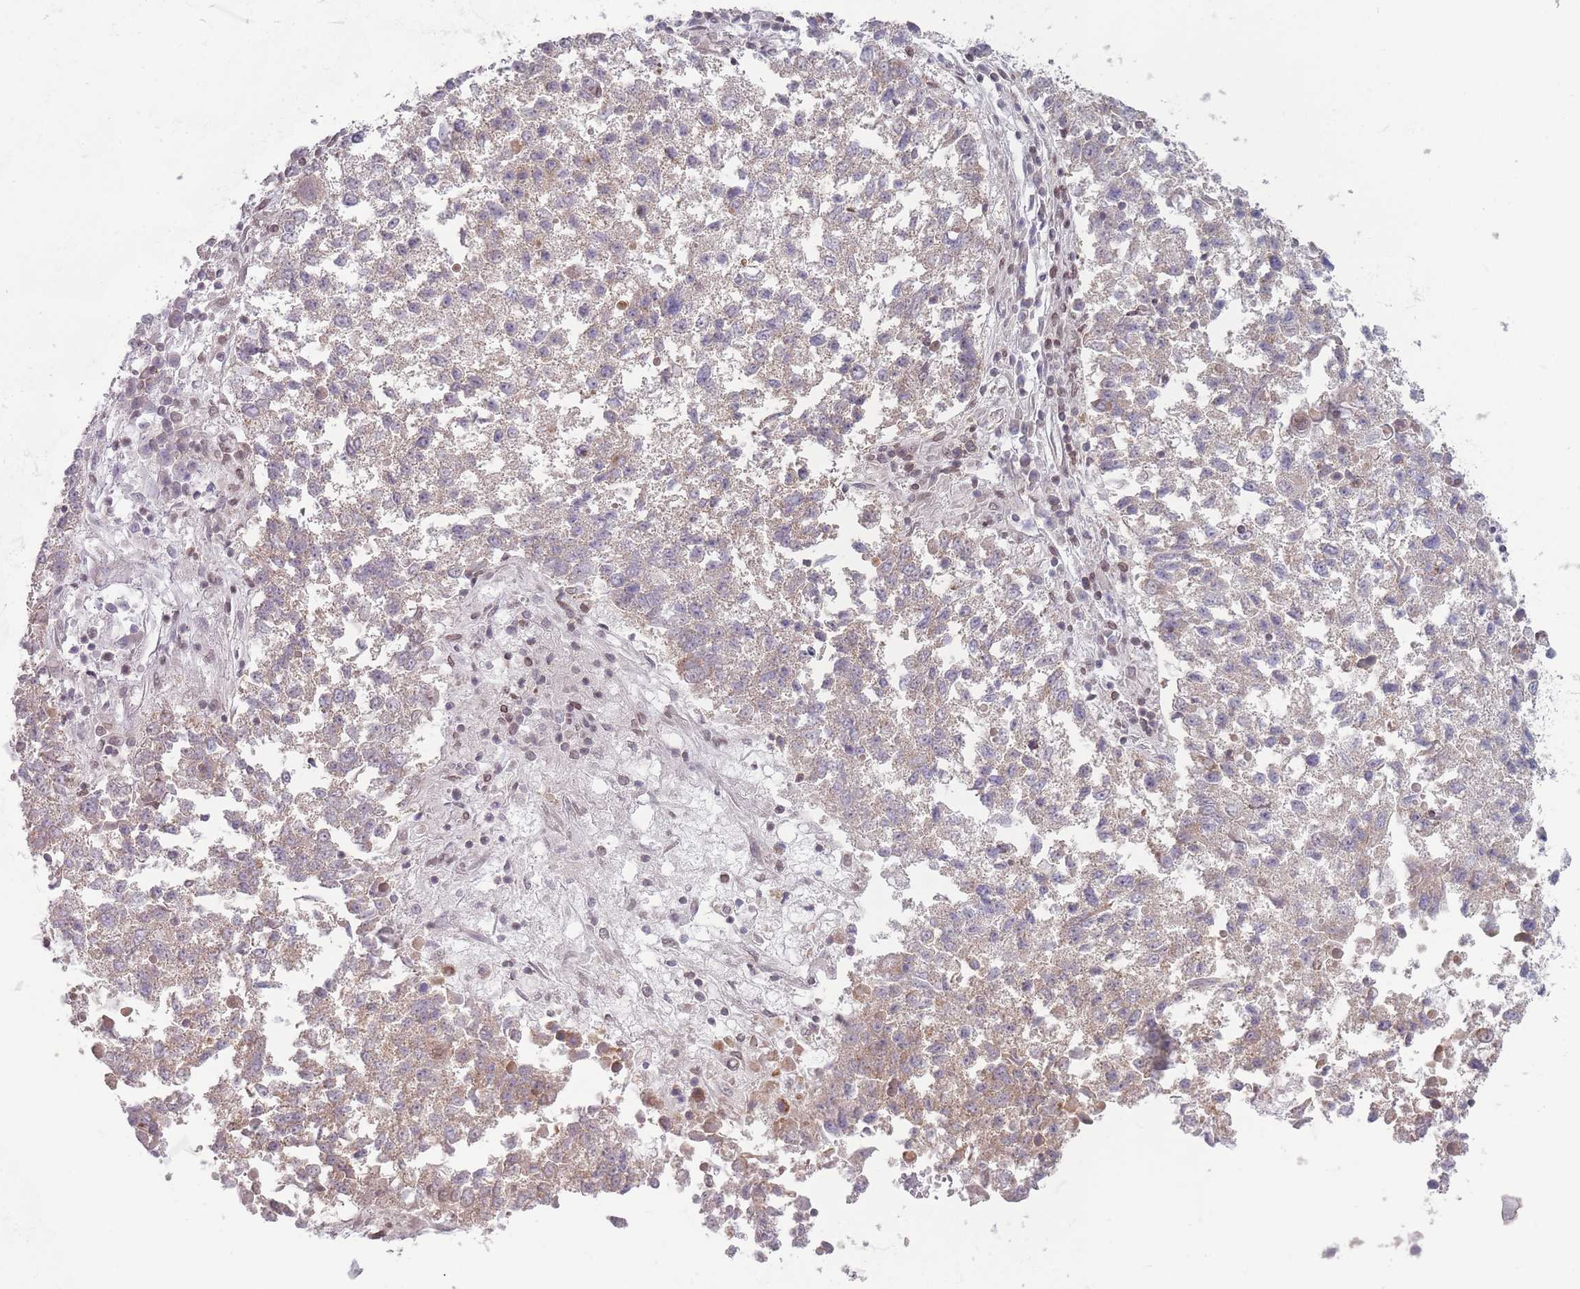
{"staining": {"intensity": "weak", "quantity": "<25%", "location": "cytoplasmic/membranous"}, "tissue": "lung cancer", "cell_type": "Tumor cells", "image_type": "cancer", "snomed": [{"axis": "morphology", "description": "Squamous cell carcinoma, NOS"}, {"axis": "topography", "description": "Lung"}], "caption": "Tumor cells show no significant staining in lung cancer. Brightfield microscopy of immunohistochemistry (IHC) stained with DAB (brown) and hematoxylin (blue), captured at high magnification.", "gene": "VRK2", "patient": {"sex": "male", "age": 73}}